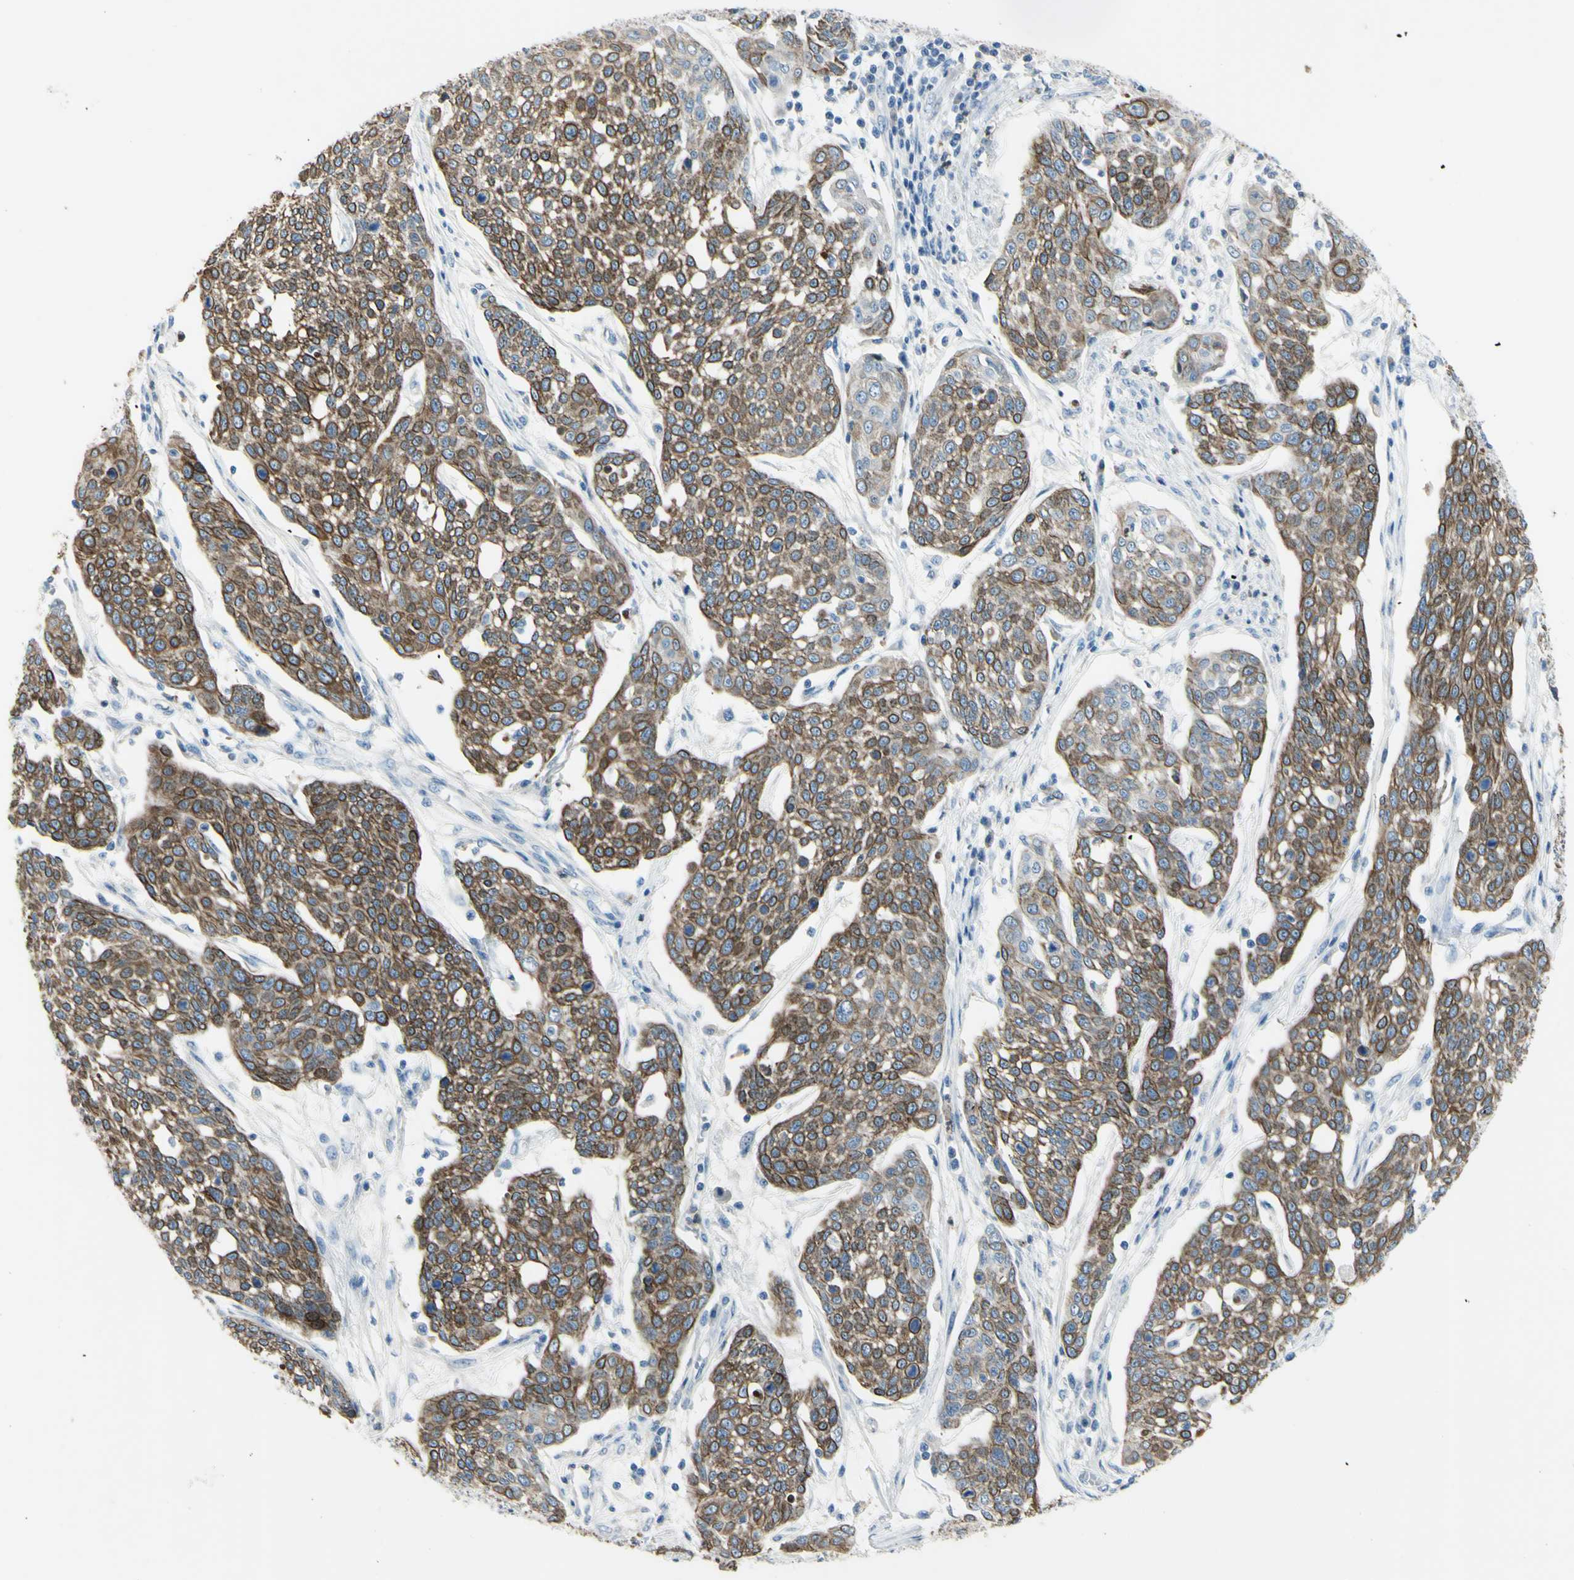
{"staining": {"intensity": "moderate", "quantity": ">75%", "location": "cytoplasmic/membranous"}, "tissue": "cervical cancer", "cell_type": "Tumor cells", "image_type": "cancer", "snomed": [{"axis": "morphology", "description": "Squamous cell carcinoma, NOS"}, {"axis": "topography", "description": "Cervix"}], "caption": "Immunohistochemical staining of cervical cancer (squamous cell carcinoma) shows medium levels of moderate cytoplasmic/membranous staining in approximately >75% of tumor cells.", "gene": "ZNF557", "patient": {"sex": "female", "age": 34}}